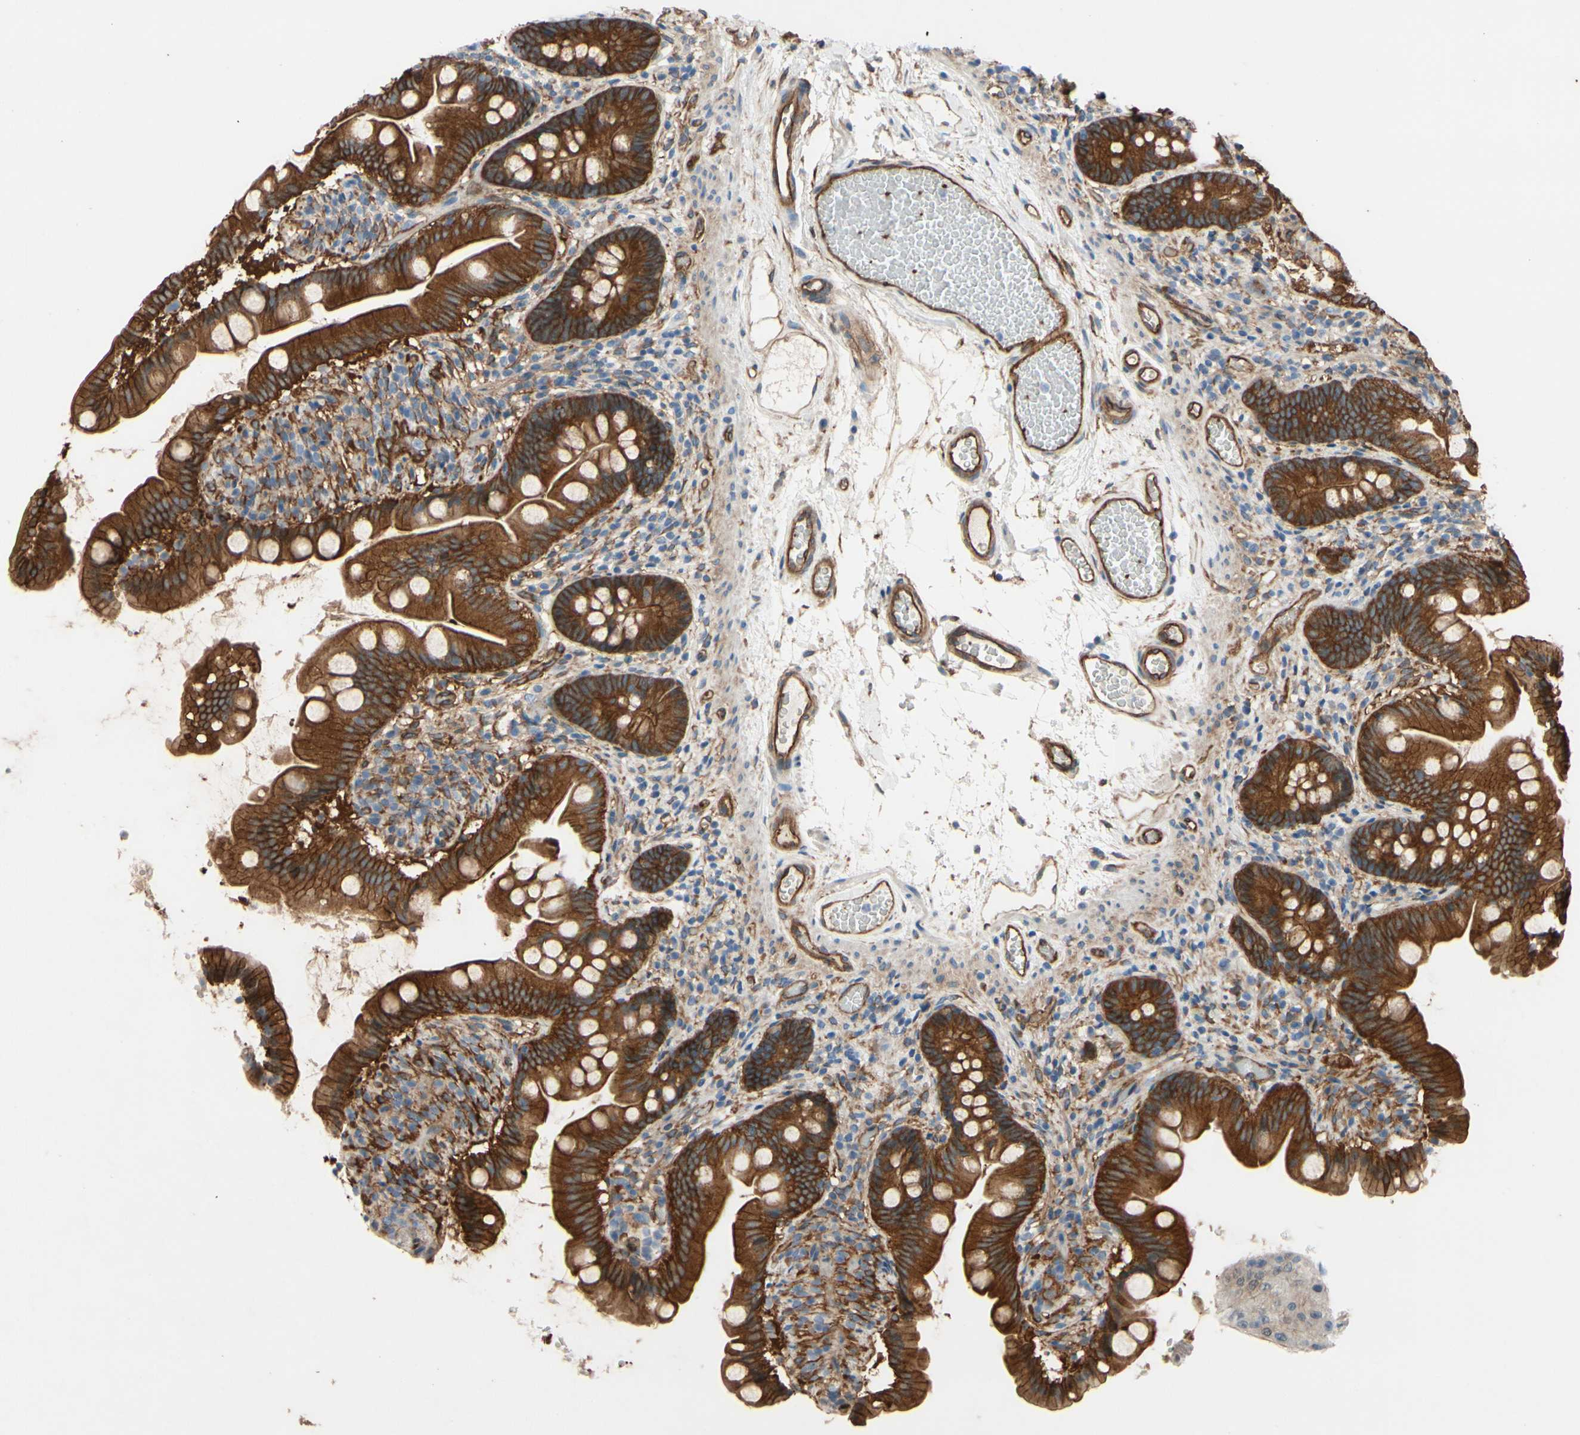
{"staining": {"intensity": "strong", "quantity": ">75%", "location": "cytoplasmic/membranous"}, "tissue": "small intestine", "cell_type": "Glandular cells", "image_type": "normal", "snomed": [{"axis": "morphology", "description": "Normal tissue, NOS"}, {"axis": "topography", "description": "Small intestine"}], "caption": "Small intestine stained with IHC shows strong cytoplasmic/membranous staining in approximately >75% of glandular cells. (DAB (3,3'-diaminobenzidine) IHC with brightfield microscopy, high magnification).", "gene": "CTTNBP2", "patient": {"sex": "female", "age": 56}}